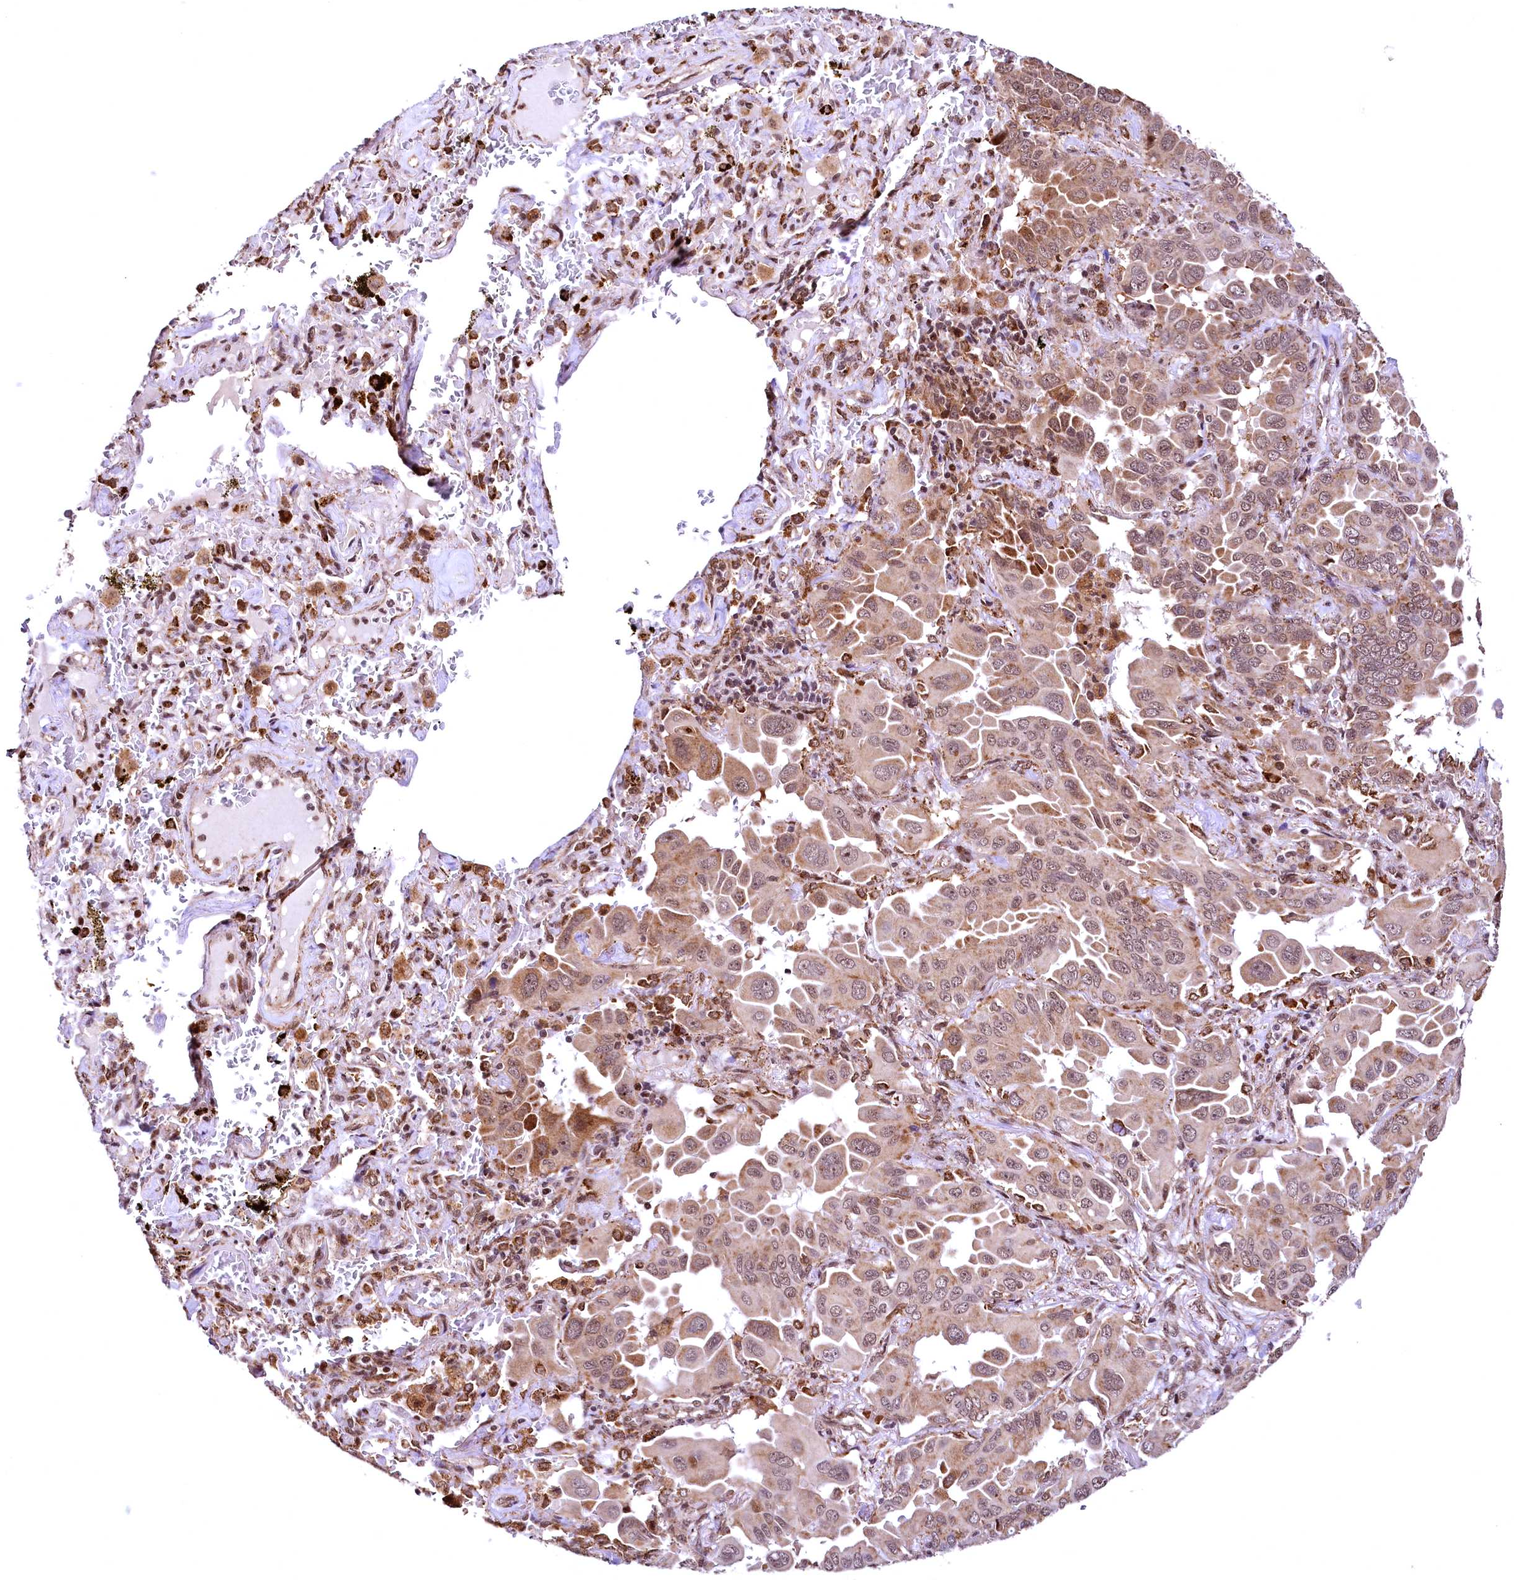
{"staining": {"intensity": "moderate", "quantity": ">75%", "location": "cytoplasmic/membranous,nuclear"}, "tissue": "lung cancer", "cell_type": "Tumor cells", "image_type": "cancer", "snomed": [{"axis": "morphology", "description": "Adenocarcinoma, NOS"}, {"axis": "topography", "description": "Lung"}], "caption": "High-power microscopy captured an immunohistochemistry (IHC) micrograph of lung cancer, revealing moderate cytoplasmic/membranous and nuclear expression in approximately >75% of tumor cells.", "gene": "PDS5B", "patient": {"sex": "male", "age": 64}}